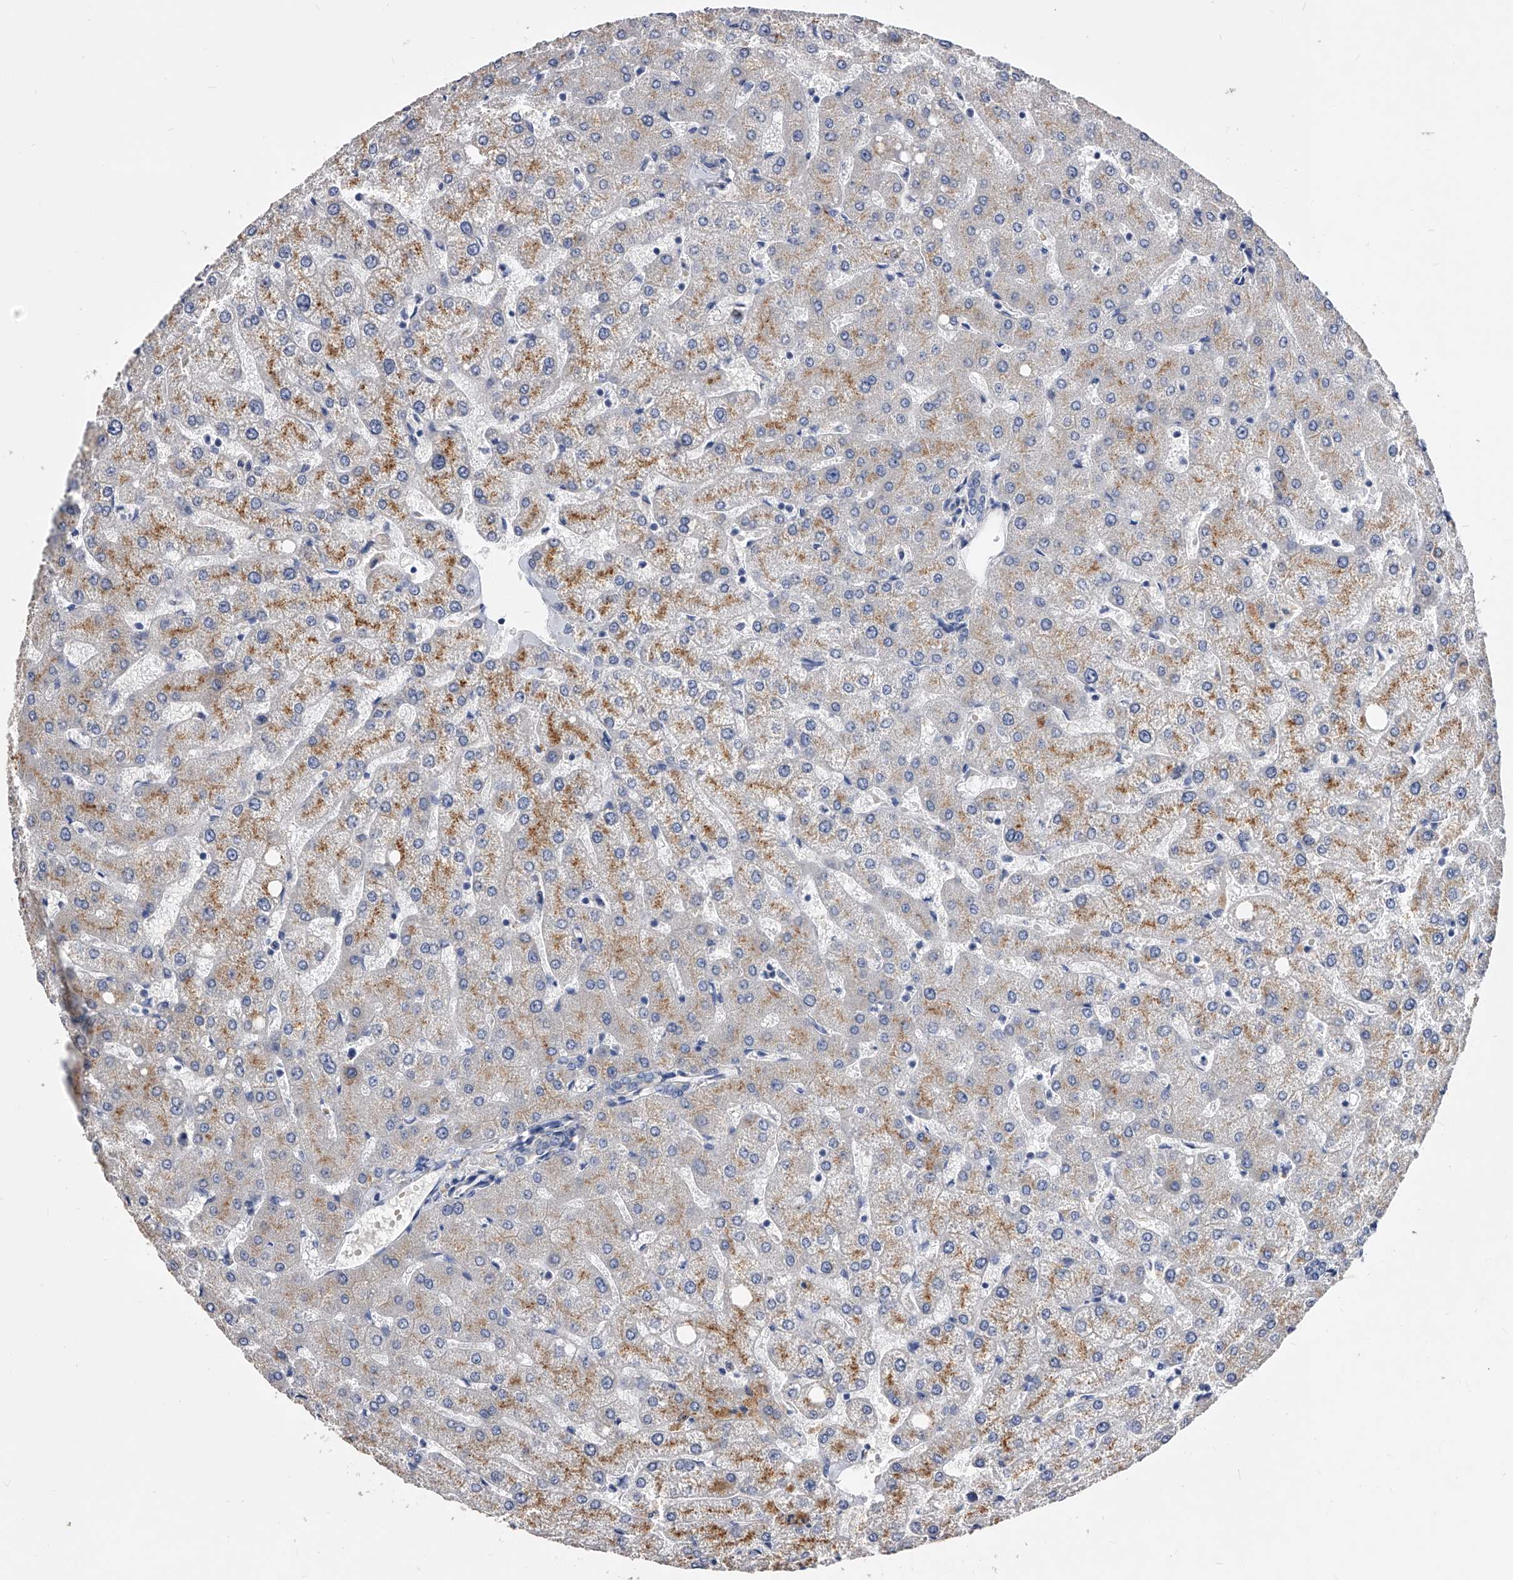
{"staining": {"intensity": "negative", "quantity": "none", "location": "none"}, "tissue": "liver", "cell_type": "Cholangiocytes", "image_type": "normal", "snomed": [{"axis": "morphology", "description": "Normal tissue, NOS"}, {"axis": "topography", "description": "Liver"}], "caption": "An image of liver stained for a protein shows no brown staining in cholangiocytes.", "gene": "ZNF529", "patient": {"sex": "female", "age": 54}}